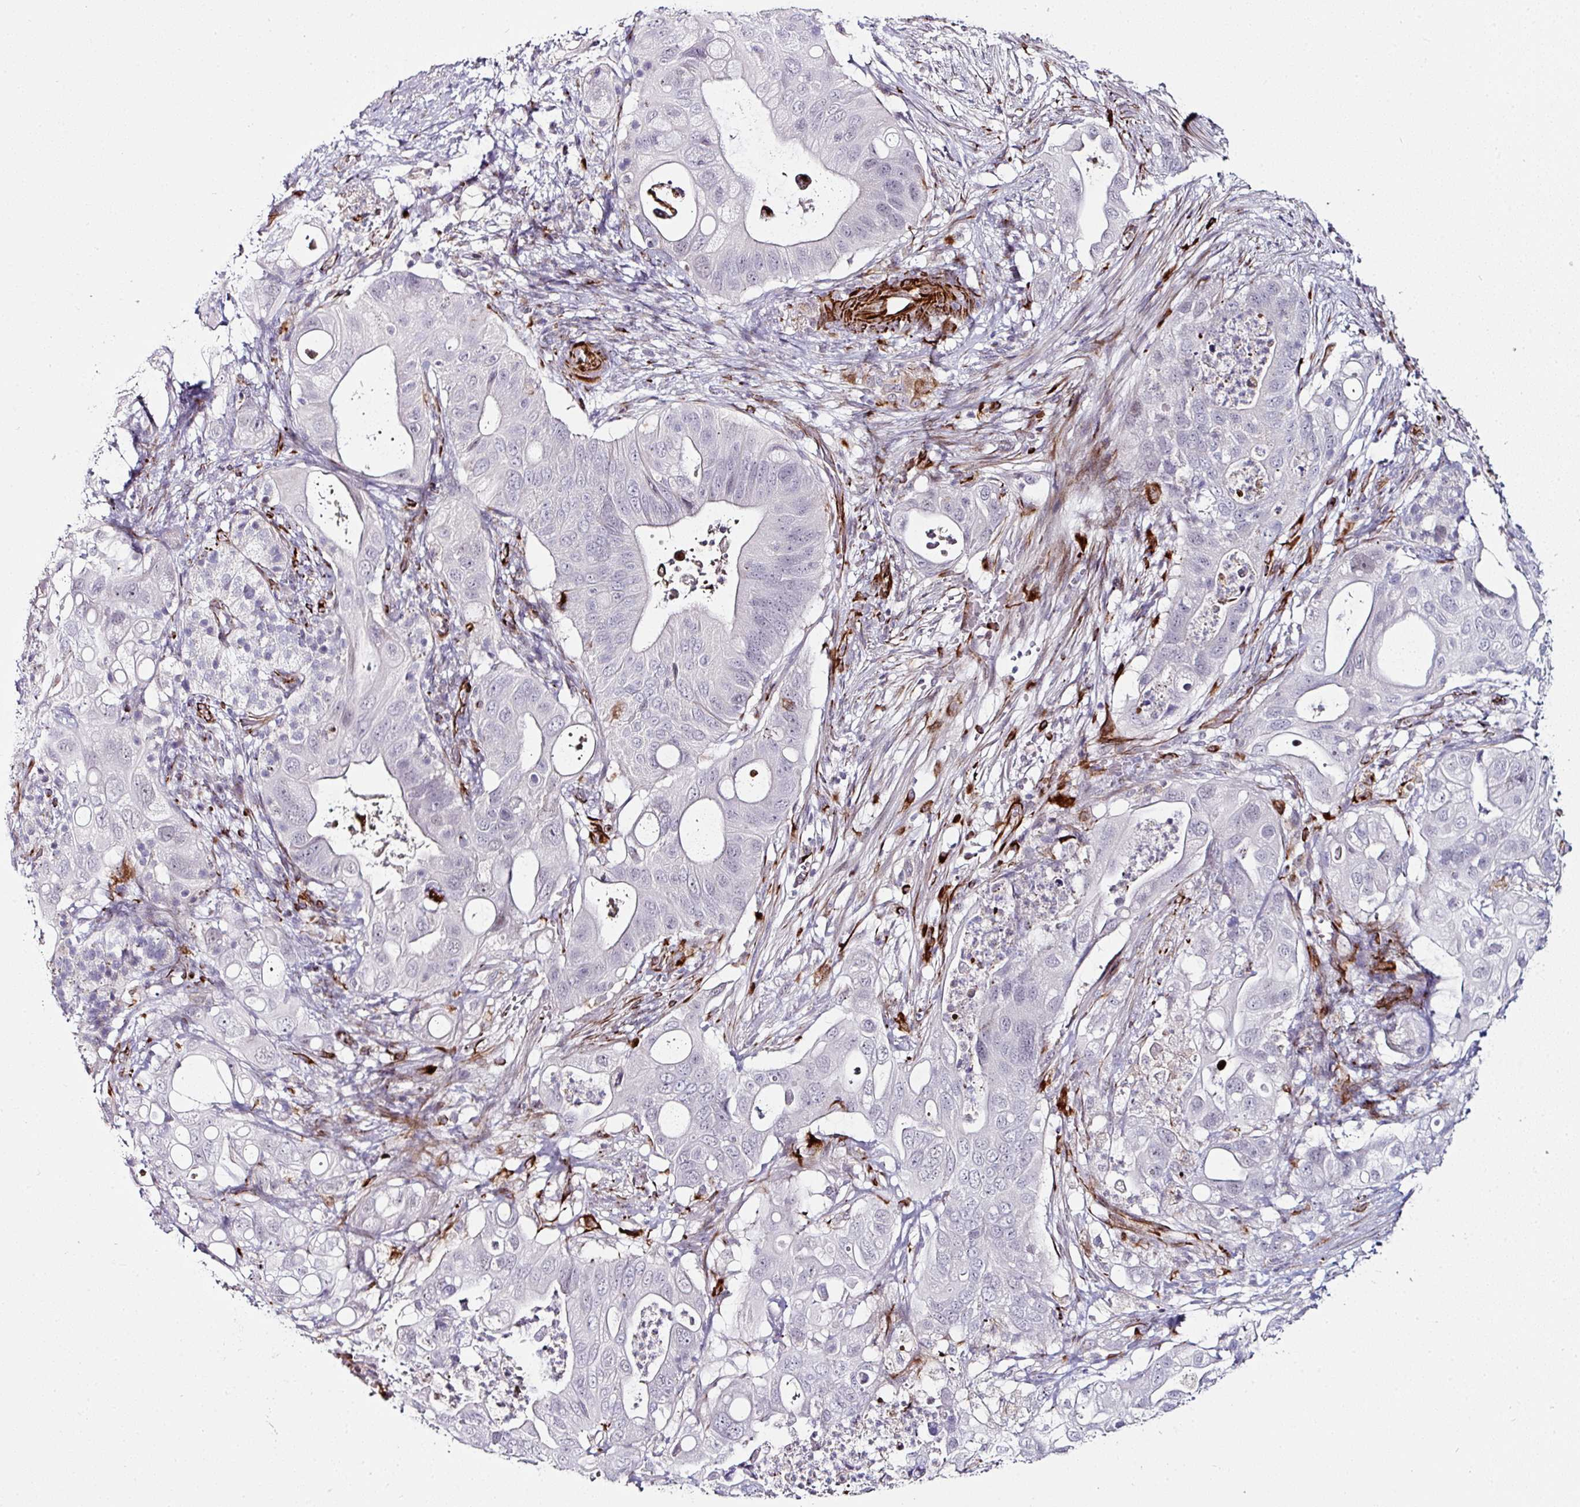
{"staining": {"intensity": "negative", "quantity": "none", "location": "none"}, "tissue": "pancreatic cancer", "cell_type": "Tumor cells", "image_type": "cancer", "snomed": [{"axis": "morphology", "description": "Adenocarcinoma, NOS"}, {"axis": "topography", "description": "Pancreas"}], "caption": "Tumor cells are negative for protein expression in human pancreatic adenocarcinoma. The staining is performed using DAB (3,3'-diaminobenzidine) brown chromogen with nuclei counter-stained in using hematoxylin.", "gene": "TMPRSS9", "patient": {"sex": "female", "age": 72}}